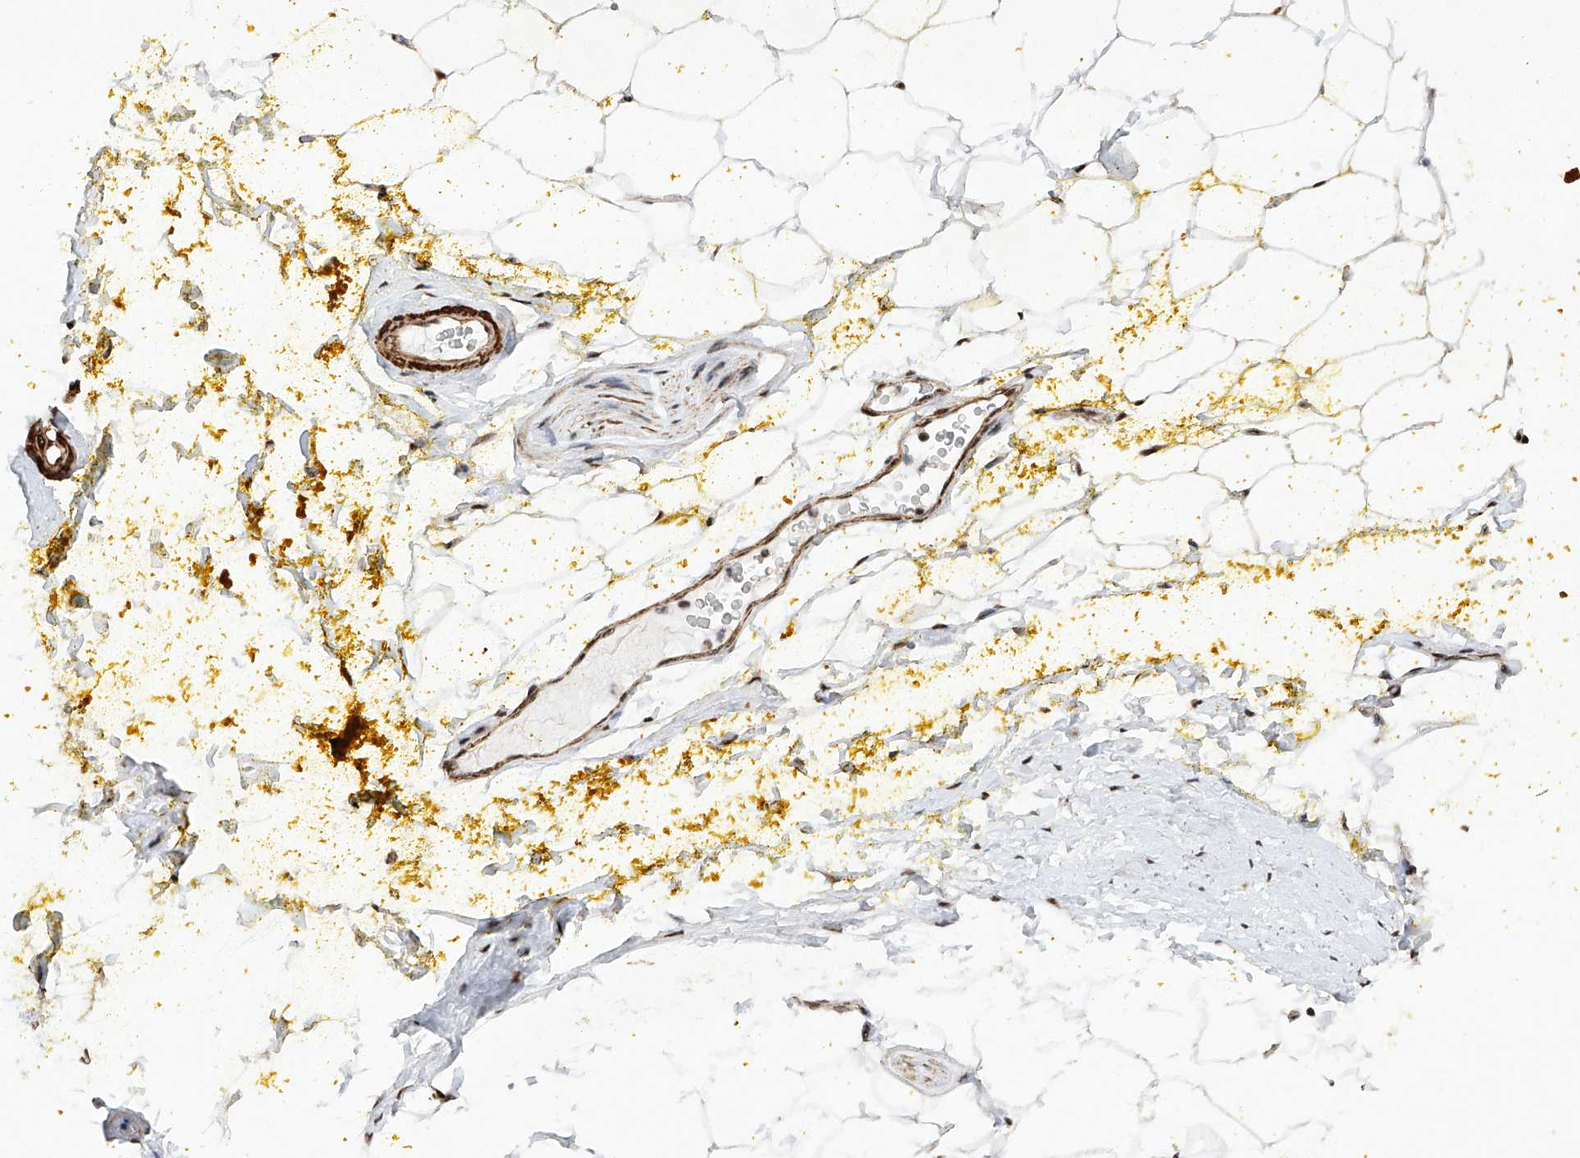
{"staining": {"intensity": "weak", "quantity": "25%-75%", "location": "cytoplasmic/membranous"}, "tissue": "adipose tissue", "cell_type": "Adipocytes", "image_type": "normal", "snomed": [{"axis": "morphology", "description": "Normal tissue, NOS"}, {"axis": "morphology", "description": "Adenocarcinoma, Low grade"}, {"axis": "topography", "description": "Prostate"}, {"axis": "topography", "description": "Peripheral nerve tissue"}], "caption": "Unremarkable adipose tissue was stained to show a protein in brown. There is low levels of weak cytoplasmic/membranous positivity in about 25%-75% of adipocytes. (brown staining indicates protein expression, while blue staining denotes nuclei).", "gene": "NFATC4", "patient": {"sex": "male", "age": 63}}